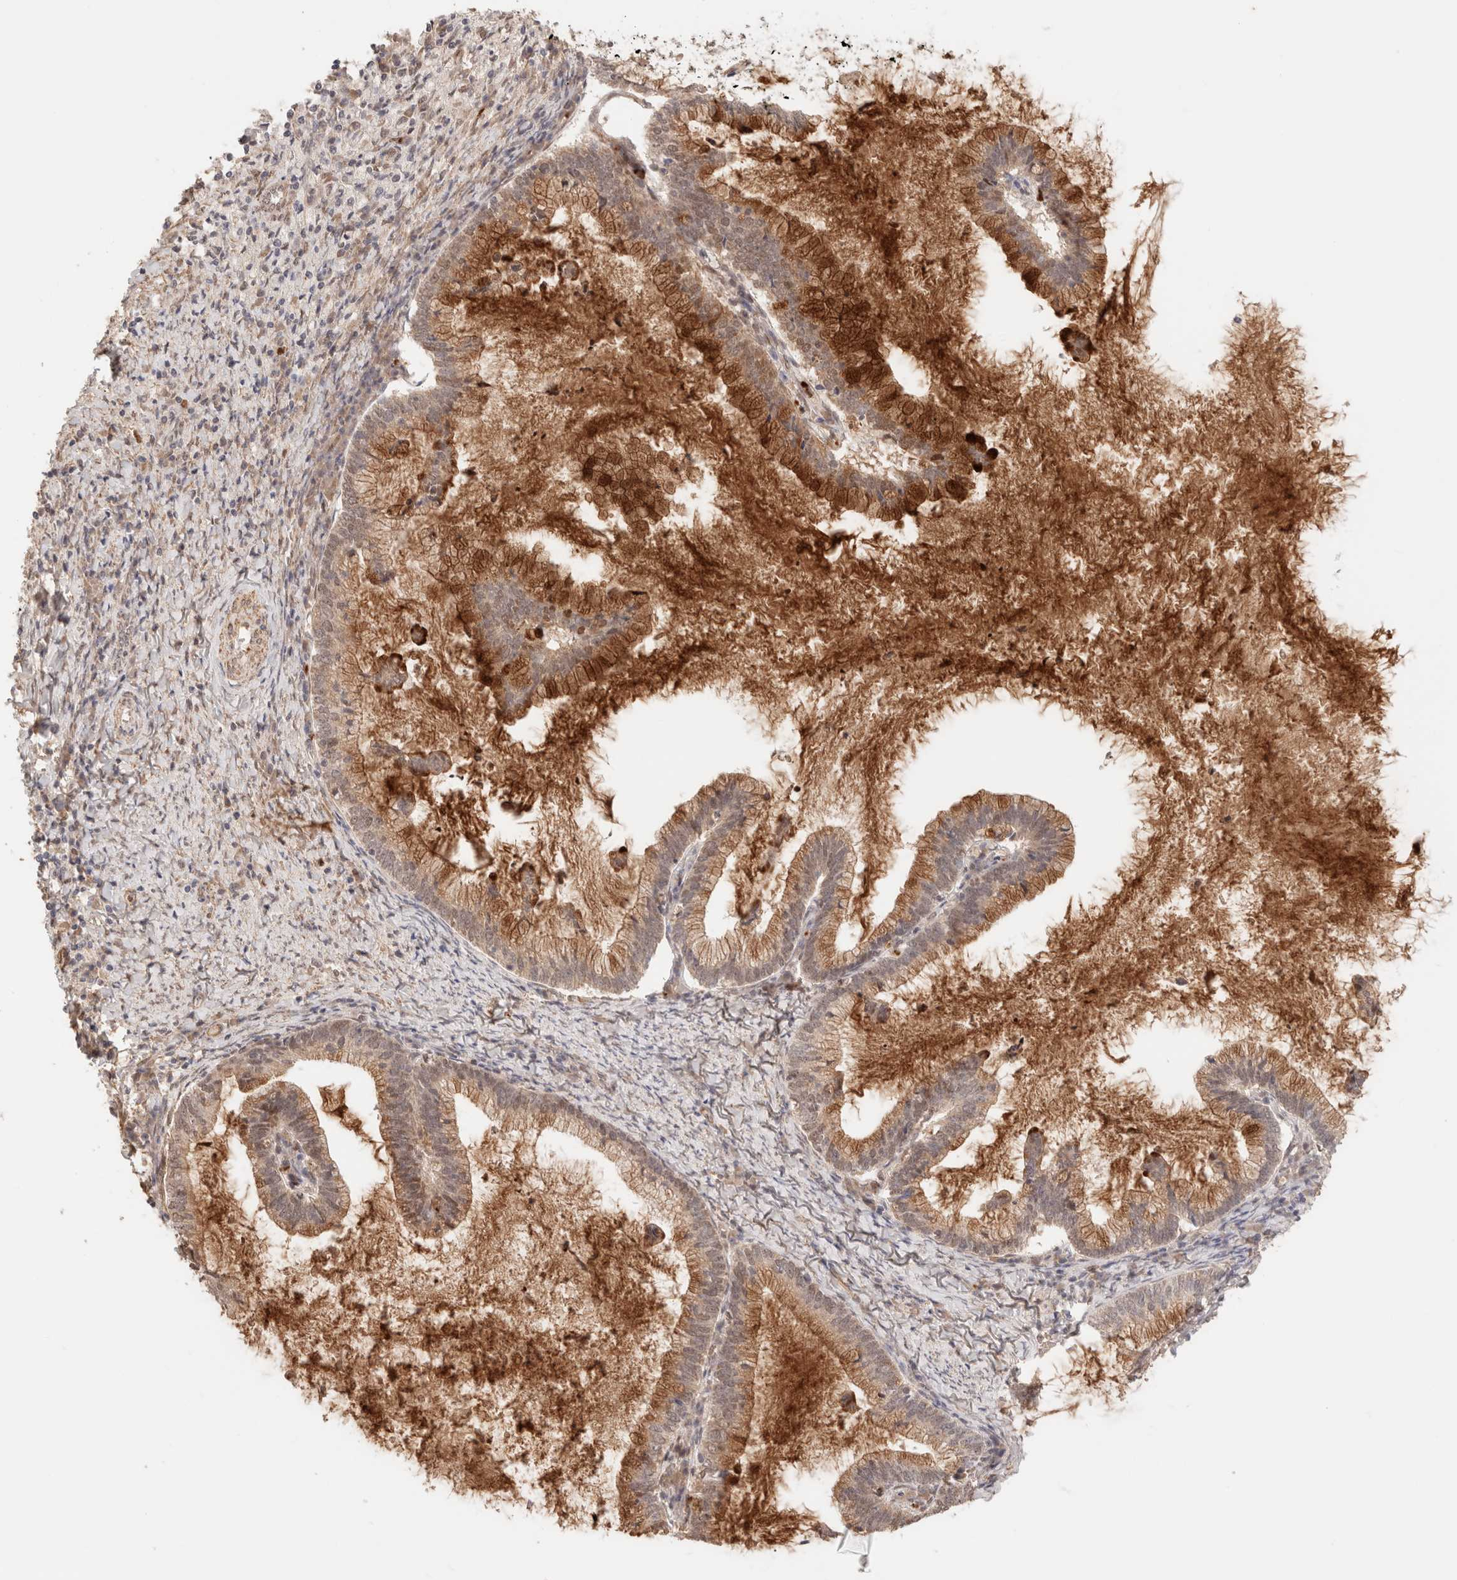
{"staining": {"intensity": "strong", "quantity": "25%-75%", "location": "cytoplasmic/membranous,nuclear"}, "tissue": "cervical cancer", "cell_type": "Tumor cells", "image_type": "cancer", "snomed": [{"axis": "morphology", "description": "Adenocarcinoma, NOS"}, {"axis": "topography", "description": "Cervix"}], "caption": "A brown stain labels strong cytoplasmic/membranous and nuclear positivity of a protein in human adenocarcinoma (cervical) tumor cells. (Brightfield microscopy of DAB IHC at high magnification).", "gene": "BRPF3", "patient": {"sex": "female", "age": 36}}